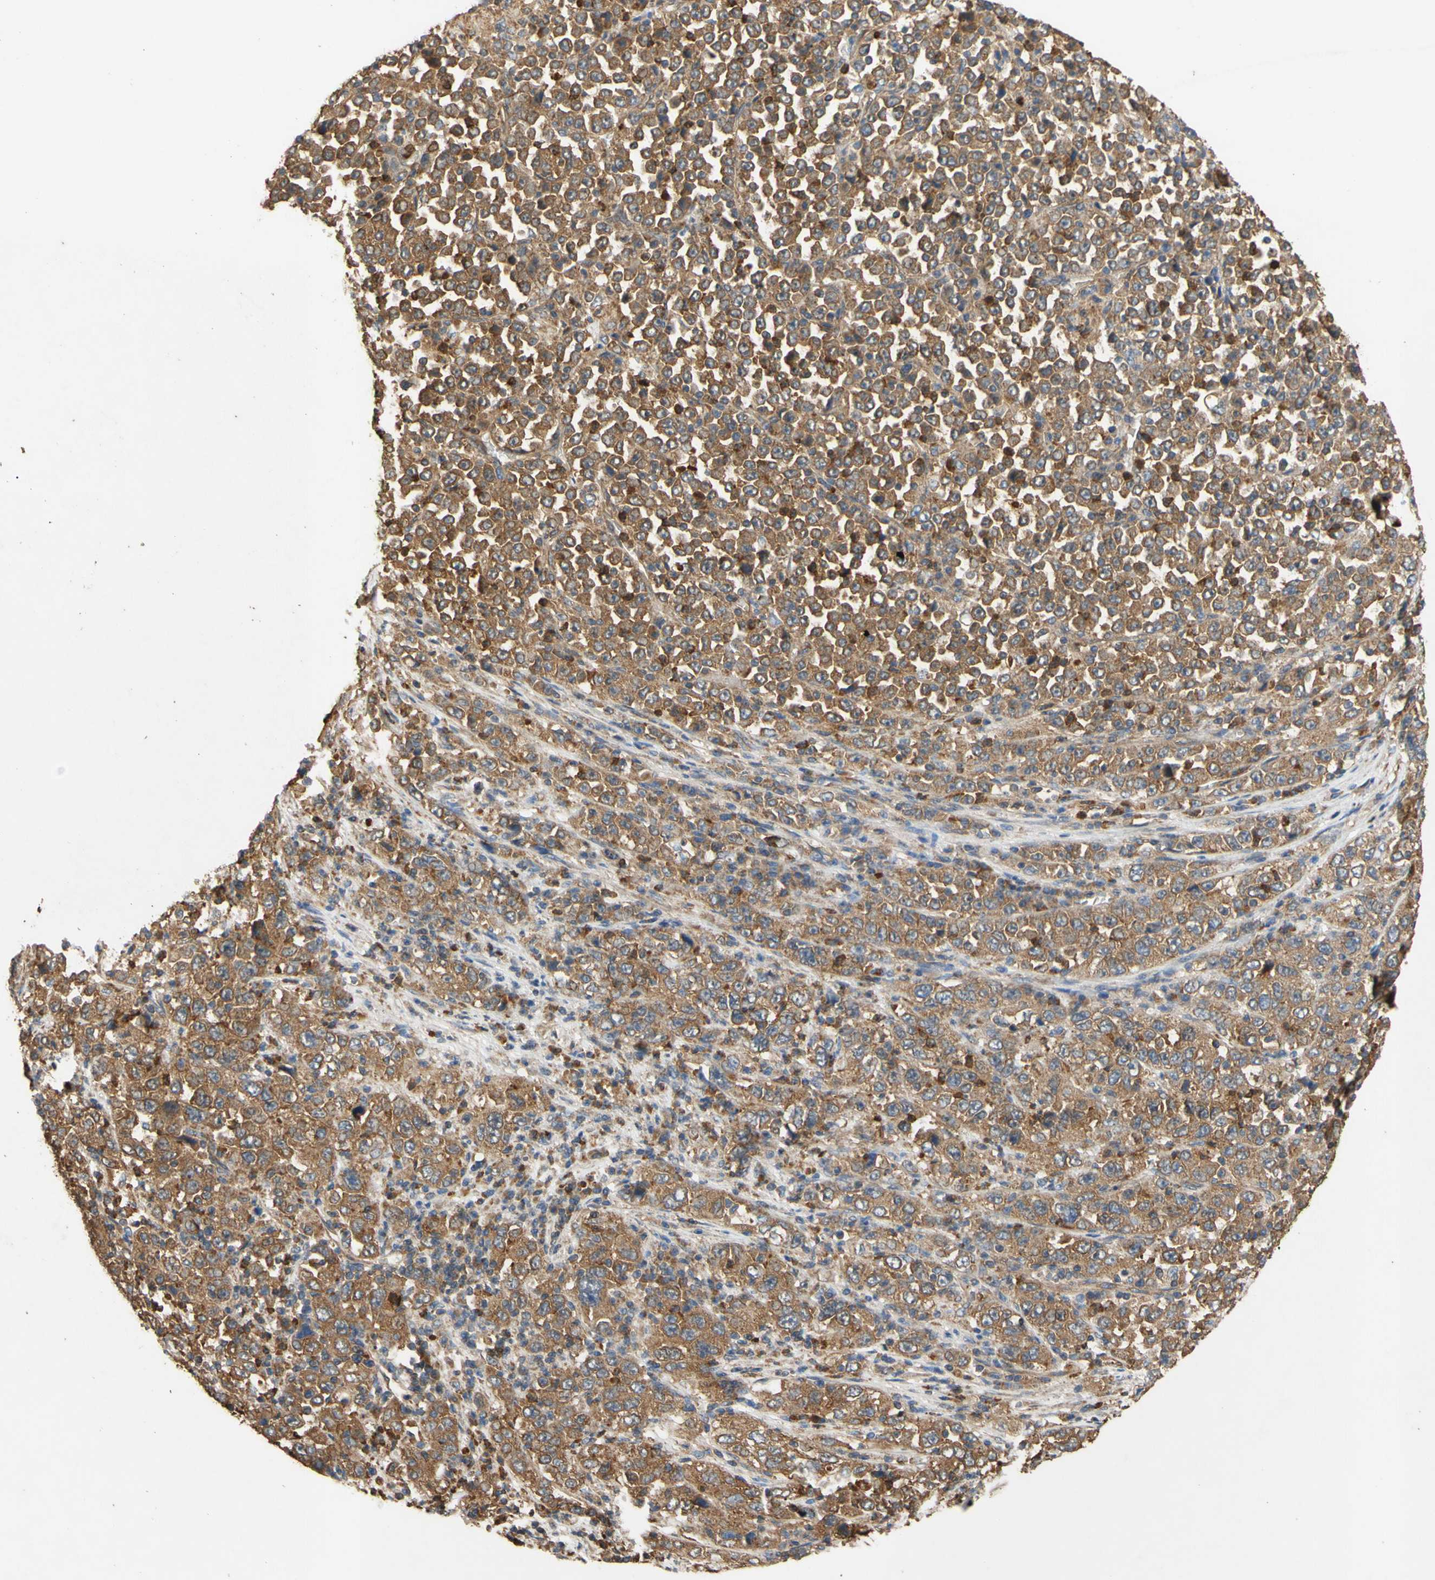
{"staining": {"intensity": "moderate", "quantity": ">75%", "location": "cytoplasmic/membranous"}, "tissue": "stomach cancer", "cell_type": "Tumor cells", "image_type": "cancer", "snomed": [{"axis": "morphology", "description": "Normal tissue, NOS"}, {"axis": "morphology", "description": "Adenocarcinoma, NOS"}, {"axis": "topography", "description": "Stomach, upper"}, {"axis": "topography", "description": "Stomach"}], "caption": "Approximately >75% of tumor cells in stomach cancer exhibit moderate cytoplasmic/membranous protein positivity as visualized by brown immunohistochemical staining.", "gene": "CTTN", "patient": {"sex": "male", "age": 59}}